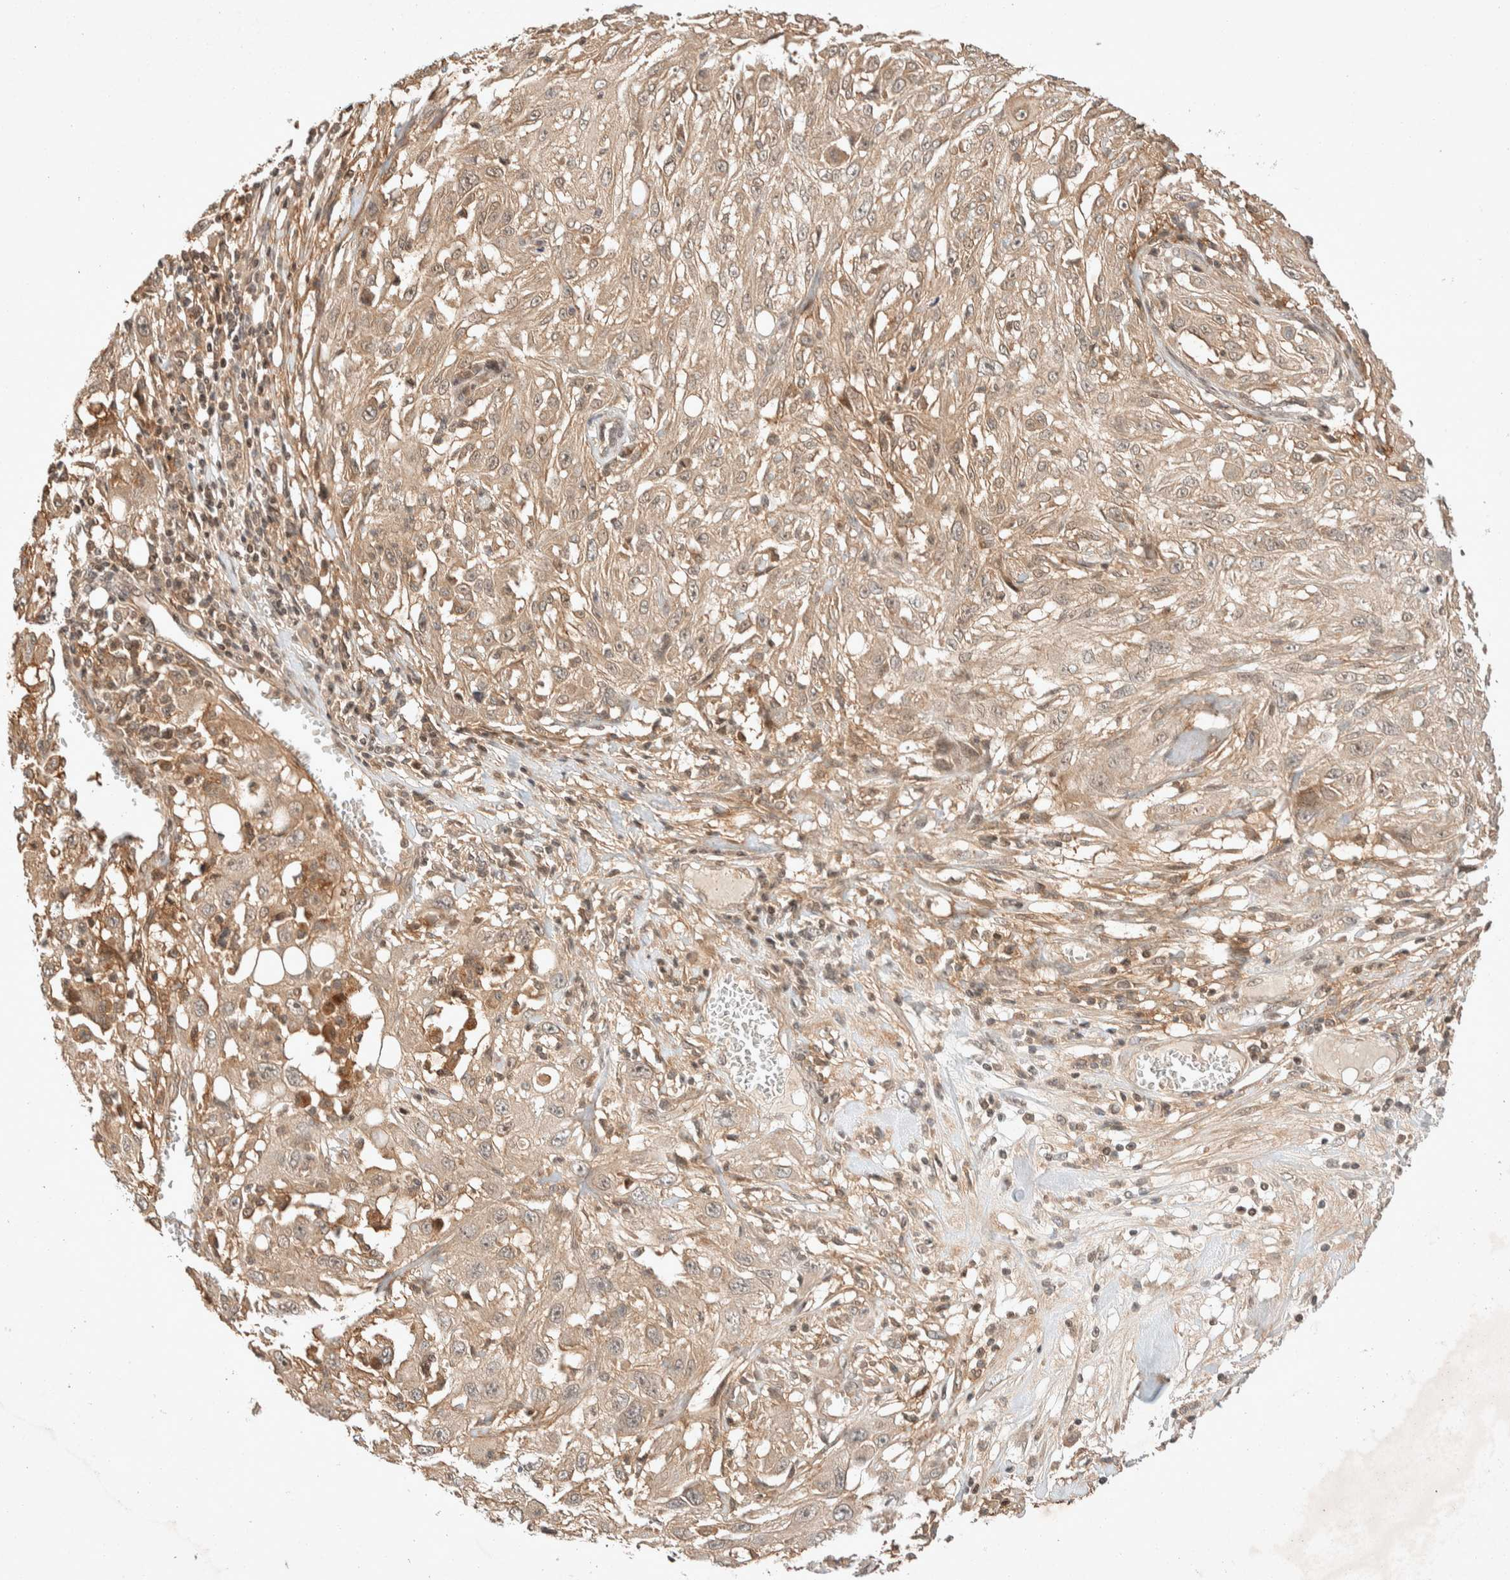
{"staining": {"intensity": "weak", "quantity": ">75%", "location": "cytoplasmic/membranous,nuclear"}, "tissue": "skin cancer", "cell_type": "Tumor cells", "image_type": "cancer", "snomed": [{"axis": "morphology", "description": "Squamous cell carcinoma, NOS"}, {"axis": "topography", "description": "Skin"}], "caption": "Protein analysis of skin cancer (squamous cell carcinoma) tissue reveals weak cytoplasmic/membranous and nuclear positivity in about >75% of tumor cells.", "gene": "THRA", "patient": {"sex": "male", "age": 75}}